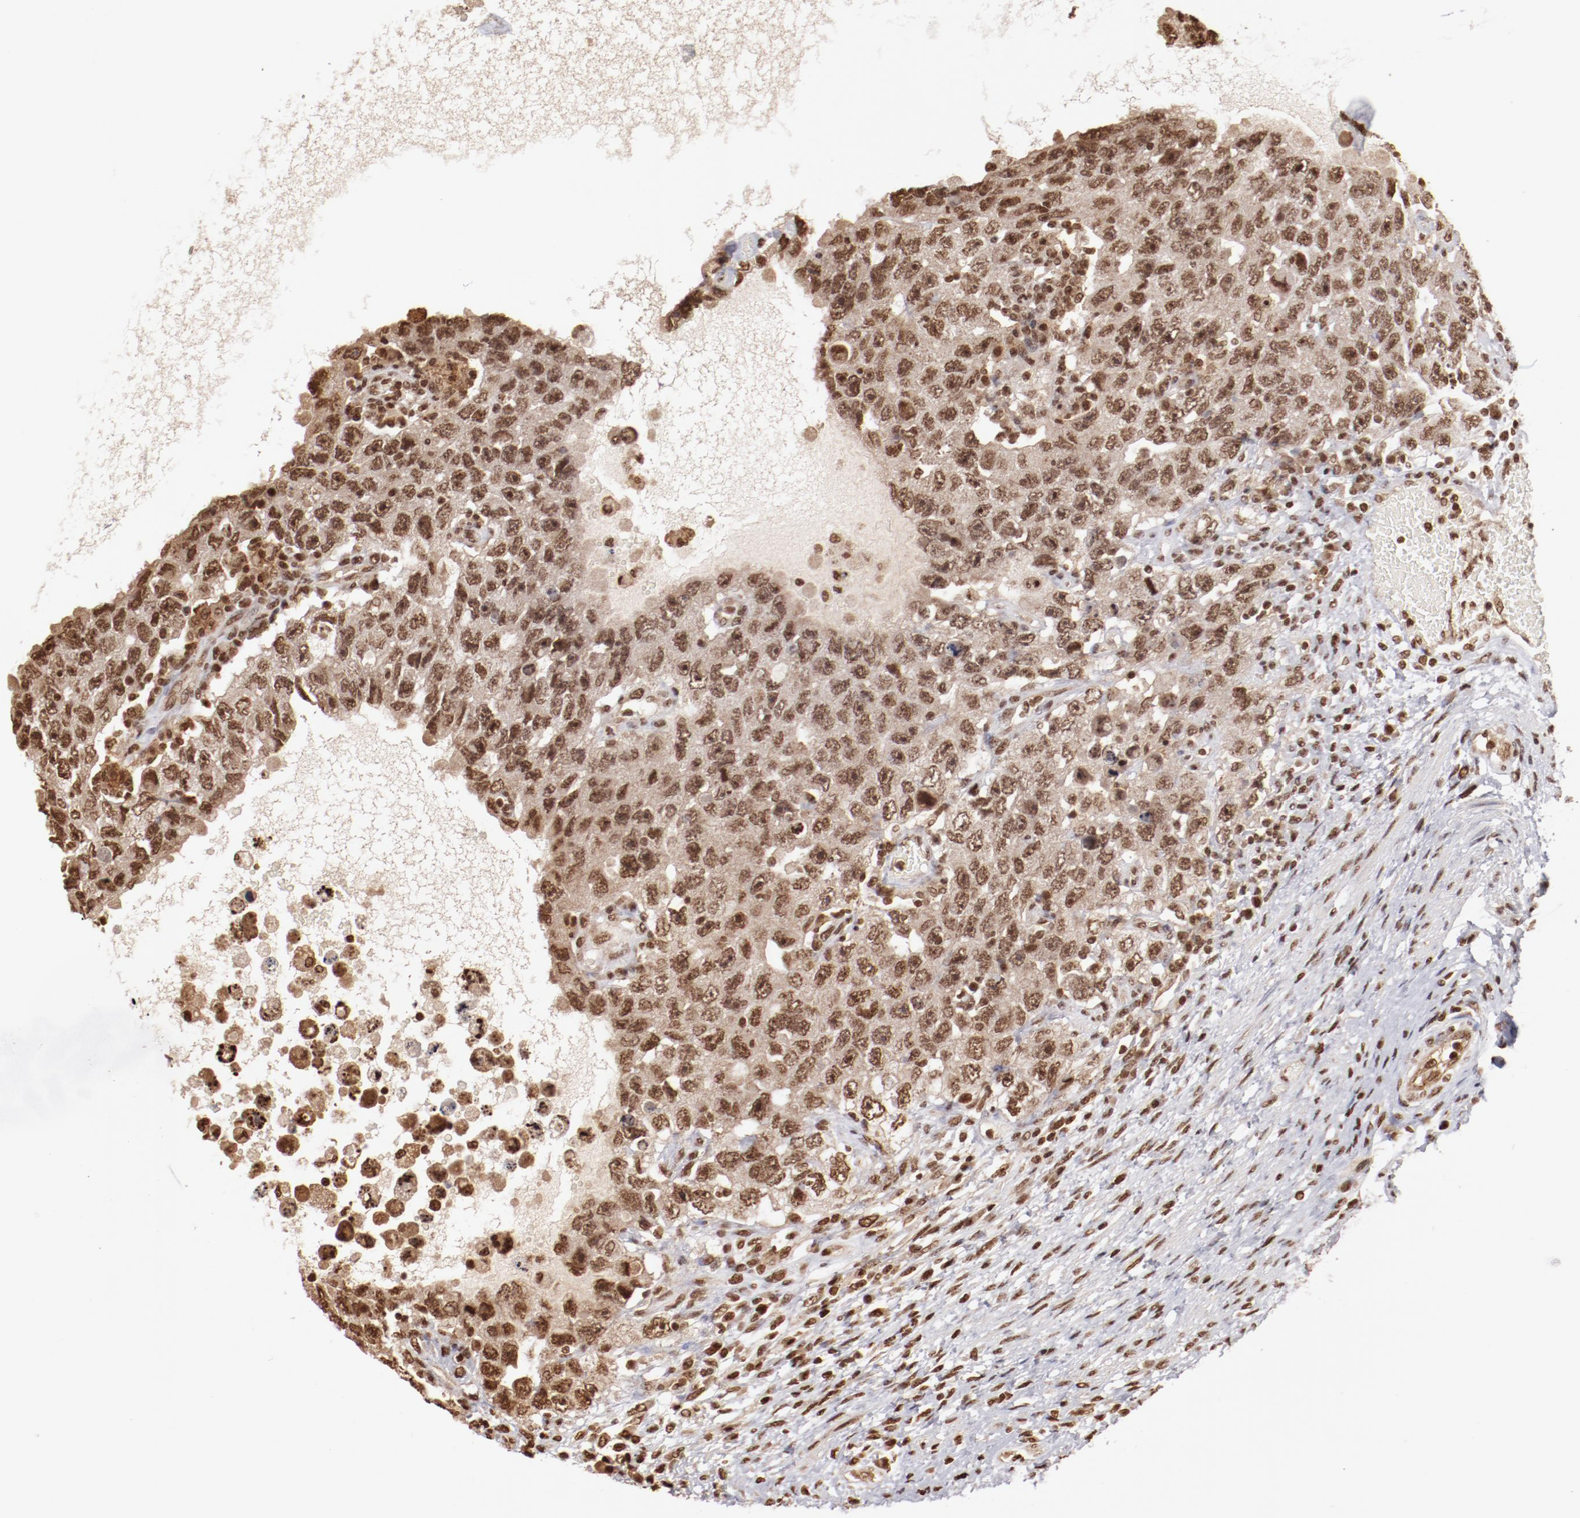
{"staining": {"intensity": "moderate", "quantity": ">75%", "location": "nuclear"}, "tissue": "testis cancer", "cell_type": "Tumor cells", "image_type": "cancer", "snomed": [{"axis": "morphology", "description": "Carcinoma, Embryonal, NOS"}, {"axis": "topography", "description": "Testis"}], "caption": "Immunohistochemistry of human testis cancer (embryonal carcinoma) demonstrates medium levels of moderate nuclear positivity in approximately >75% of tumor cells. (DAB = brown stain, brightfield microscopy at high magnification).", "gene": "ABL2", "patient": {"sex": "male", "age": 26}}